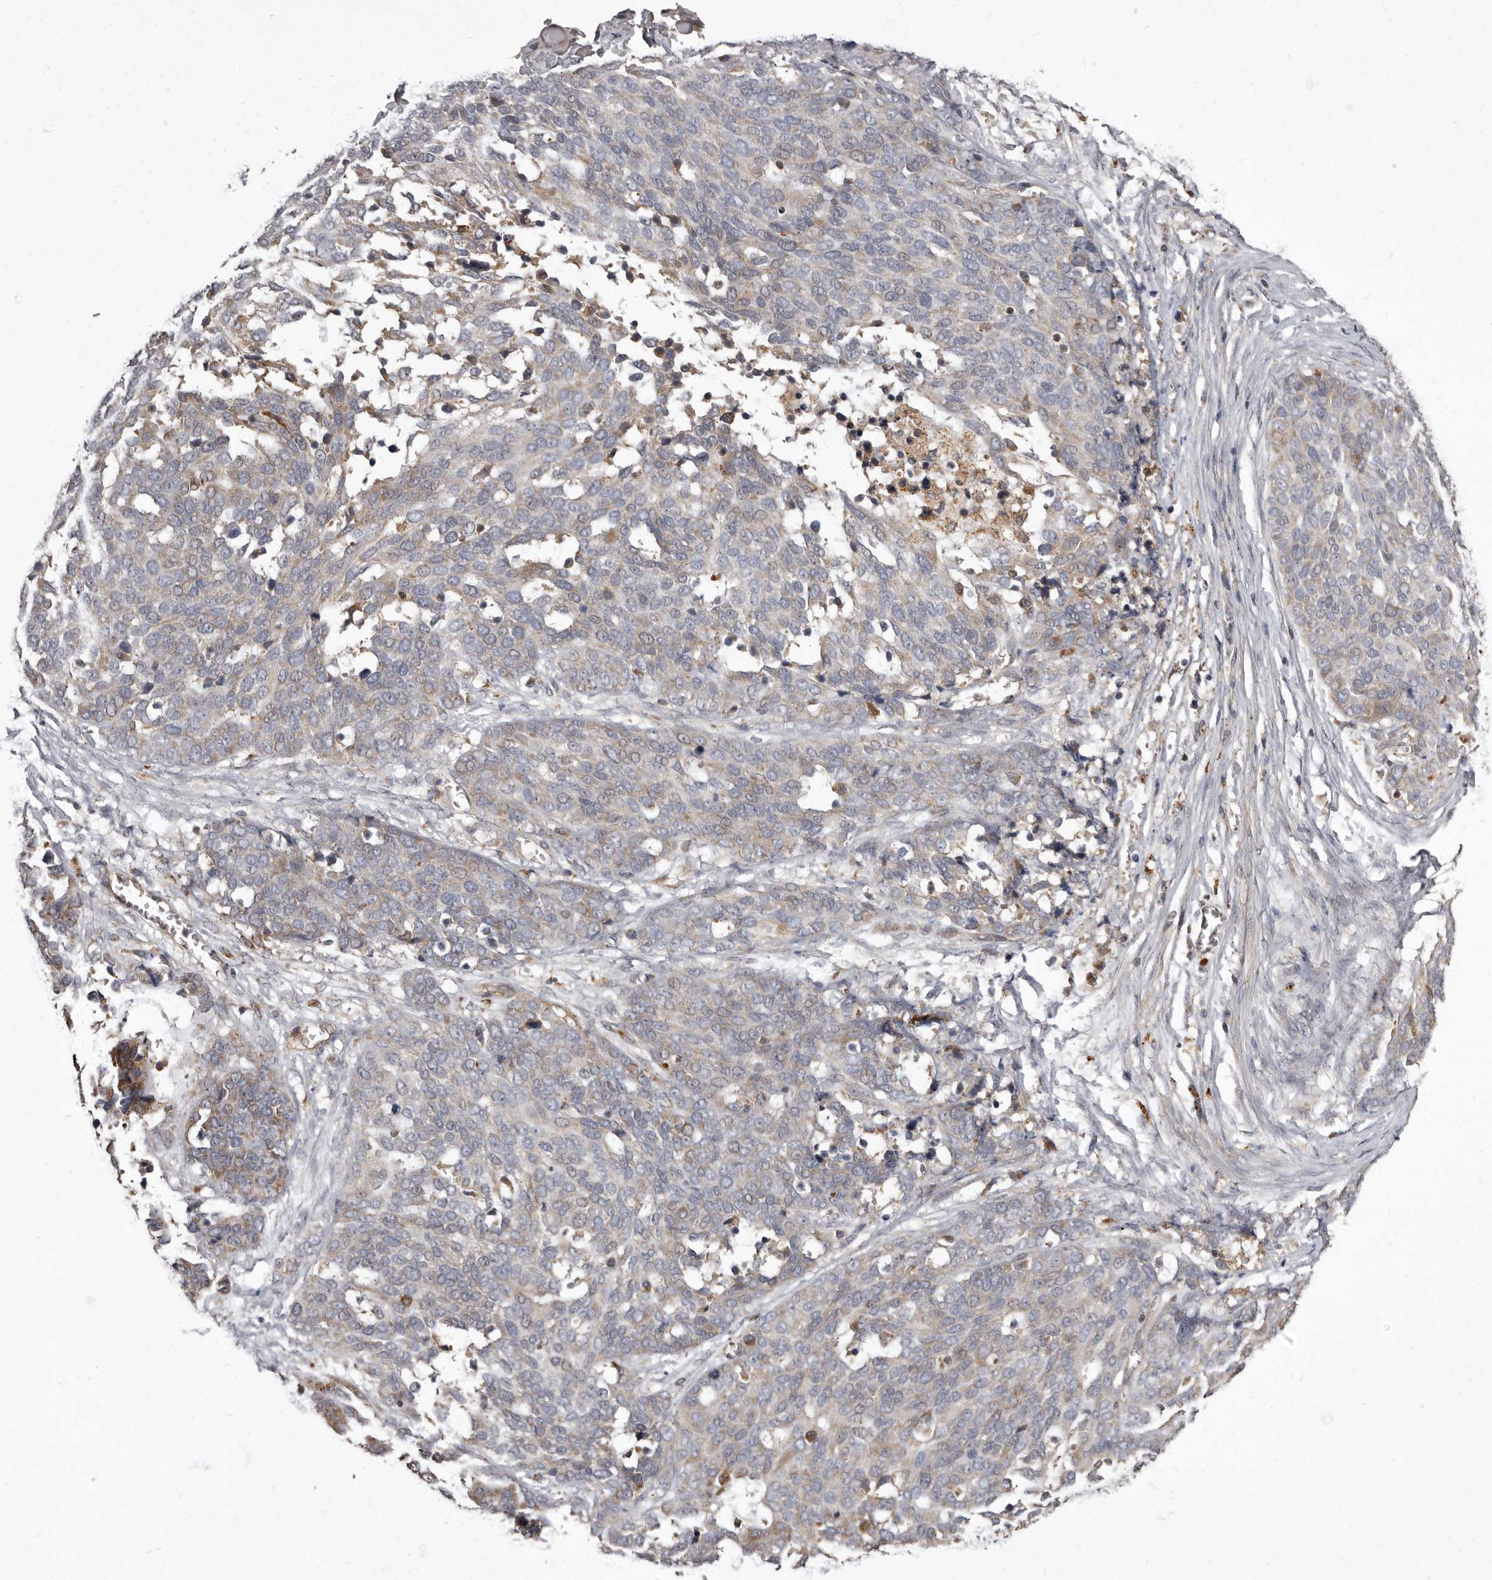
{"staining": {"intensity": "weak", "quantity": "25%-75%", "location": "cytoplasmic/membranous"}, "tissue": "ovarian cancer", "cell_type": "Tumor cells", "image_type": "cancer", "snomed": [{"axis": "morphology", "description": "Cystadenocarcinoma, serous, NOS"}, {"axis": "topography", "description": "Ovary"}], "caption": "A high-resolution photomicrograph shows immunohistochemistry staining of ovarian serous cystadenocarcinoma, which displays weak cytoplasmic/membranous staining in about 25%-75% of tumor cells.", "gene": "ADCY2", "patient": {"sex": "female", "age": 44}}